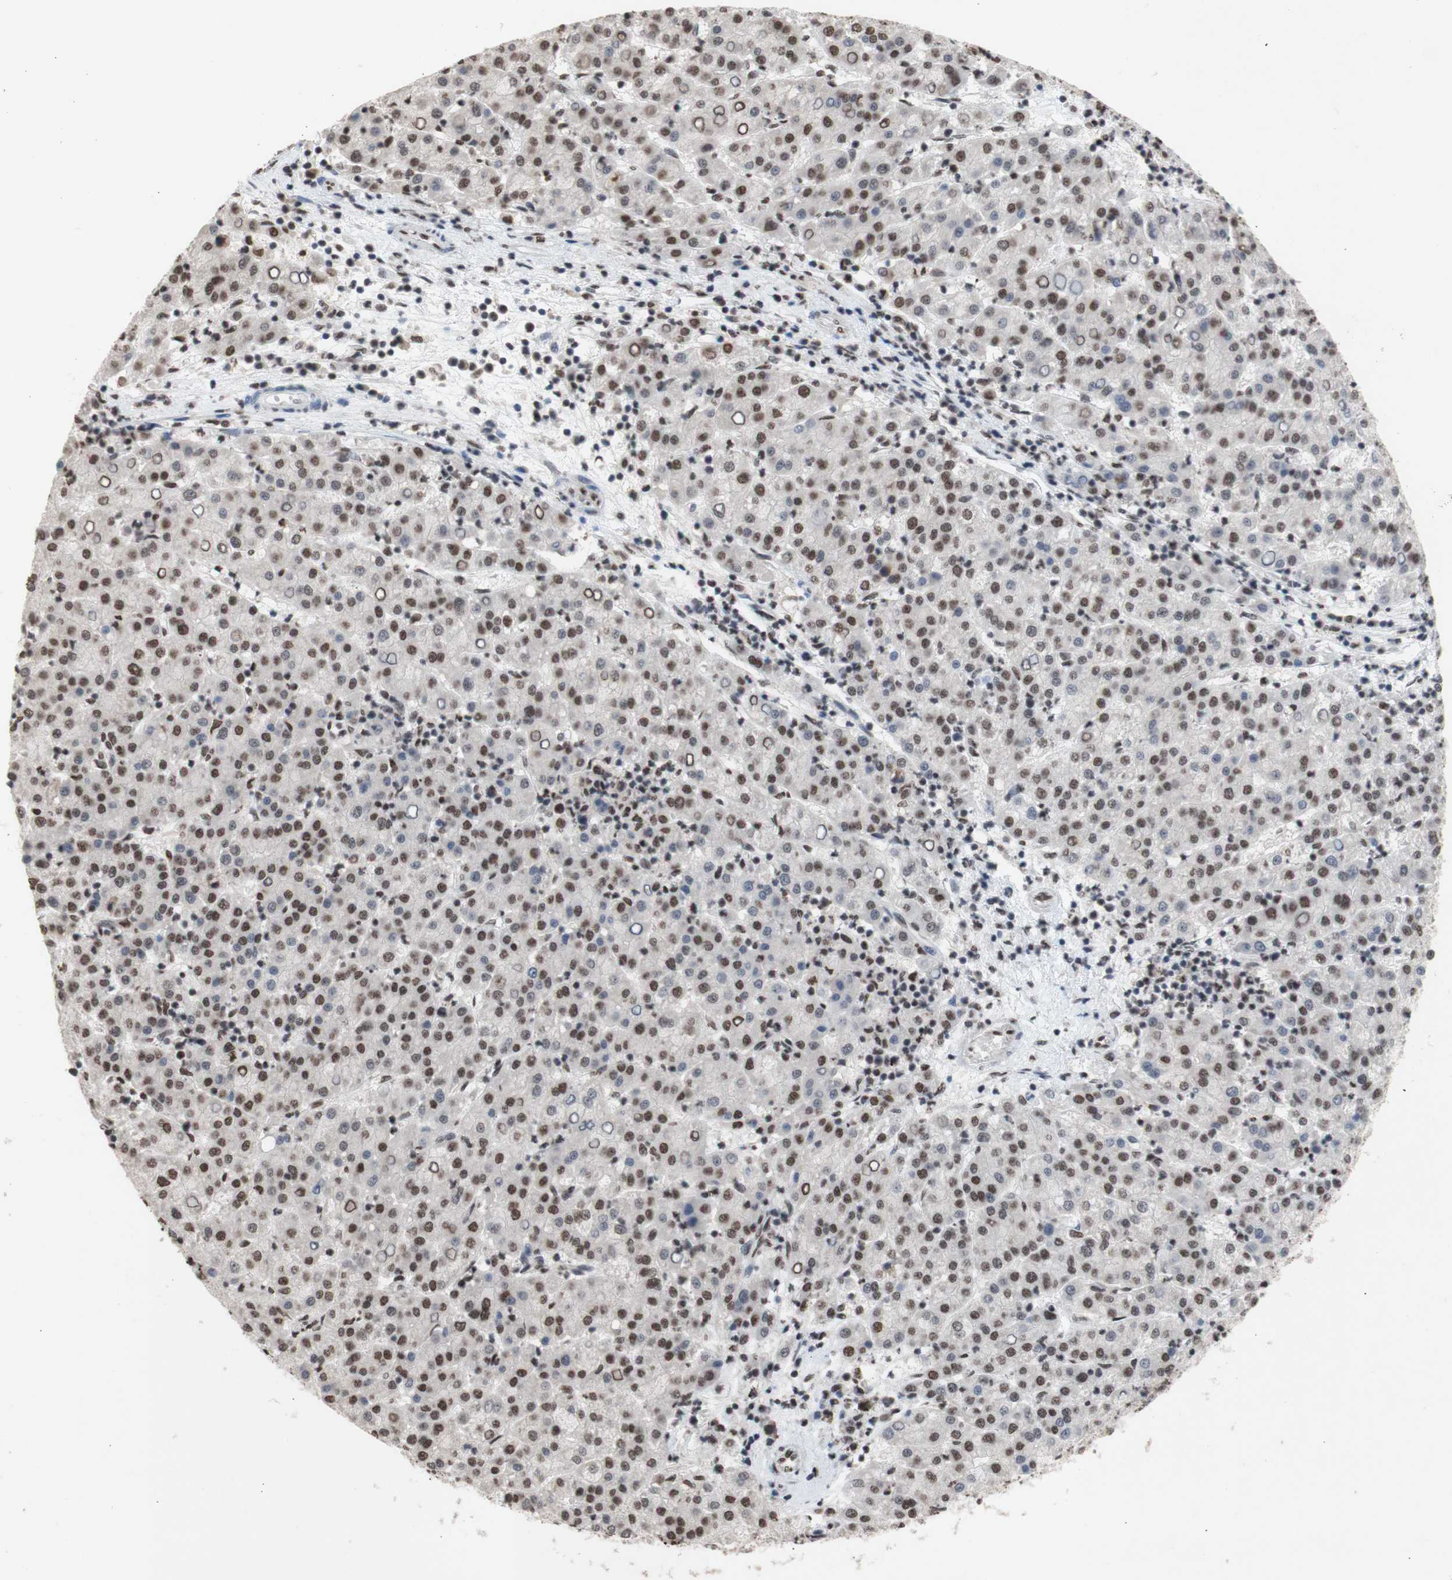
{"staining": {"intensity": "weak", "quantity": ">75%", "location": "nuclear"}, "tissue": "liver cancer", "cell_type": "Tumor cells", "image_type": "cancer", "snomed": [{"axis": "morphology", "description": "Carcinoma, Hepatocellular, NOS"}, {"axis": "topography", "description": "Liver"}], "caption": "Immunohistochemical staining of liver cancer exhibits weak nuclear protein expression in about >75% of tumor cells.", "gene": "SFPQ", "patient": {"sex": "female", "age": 58}}